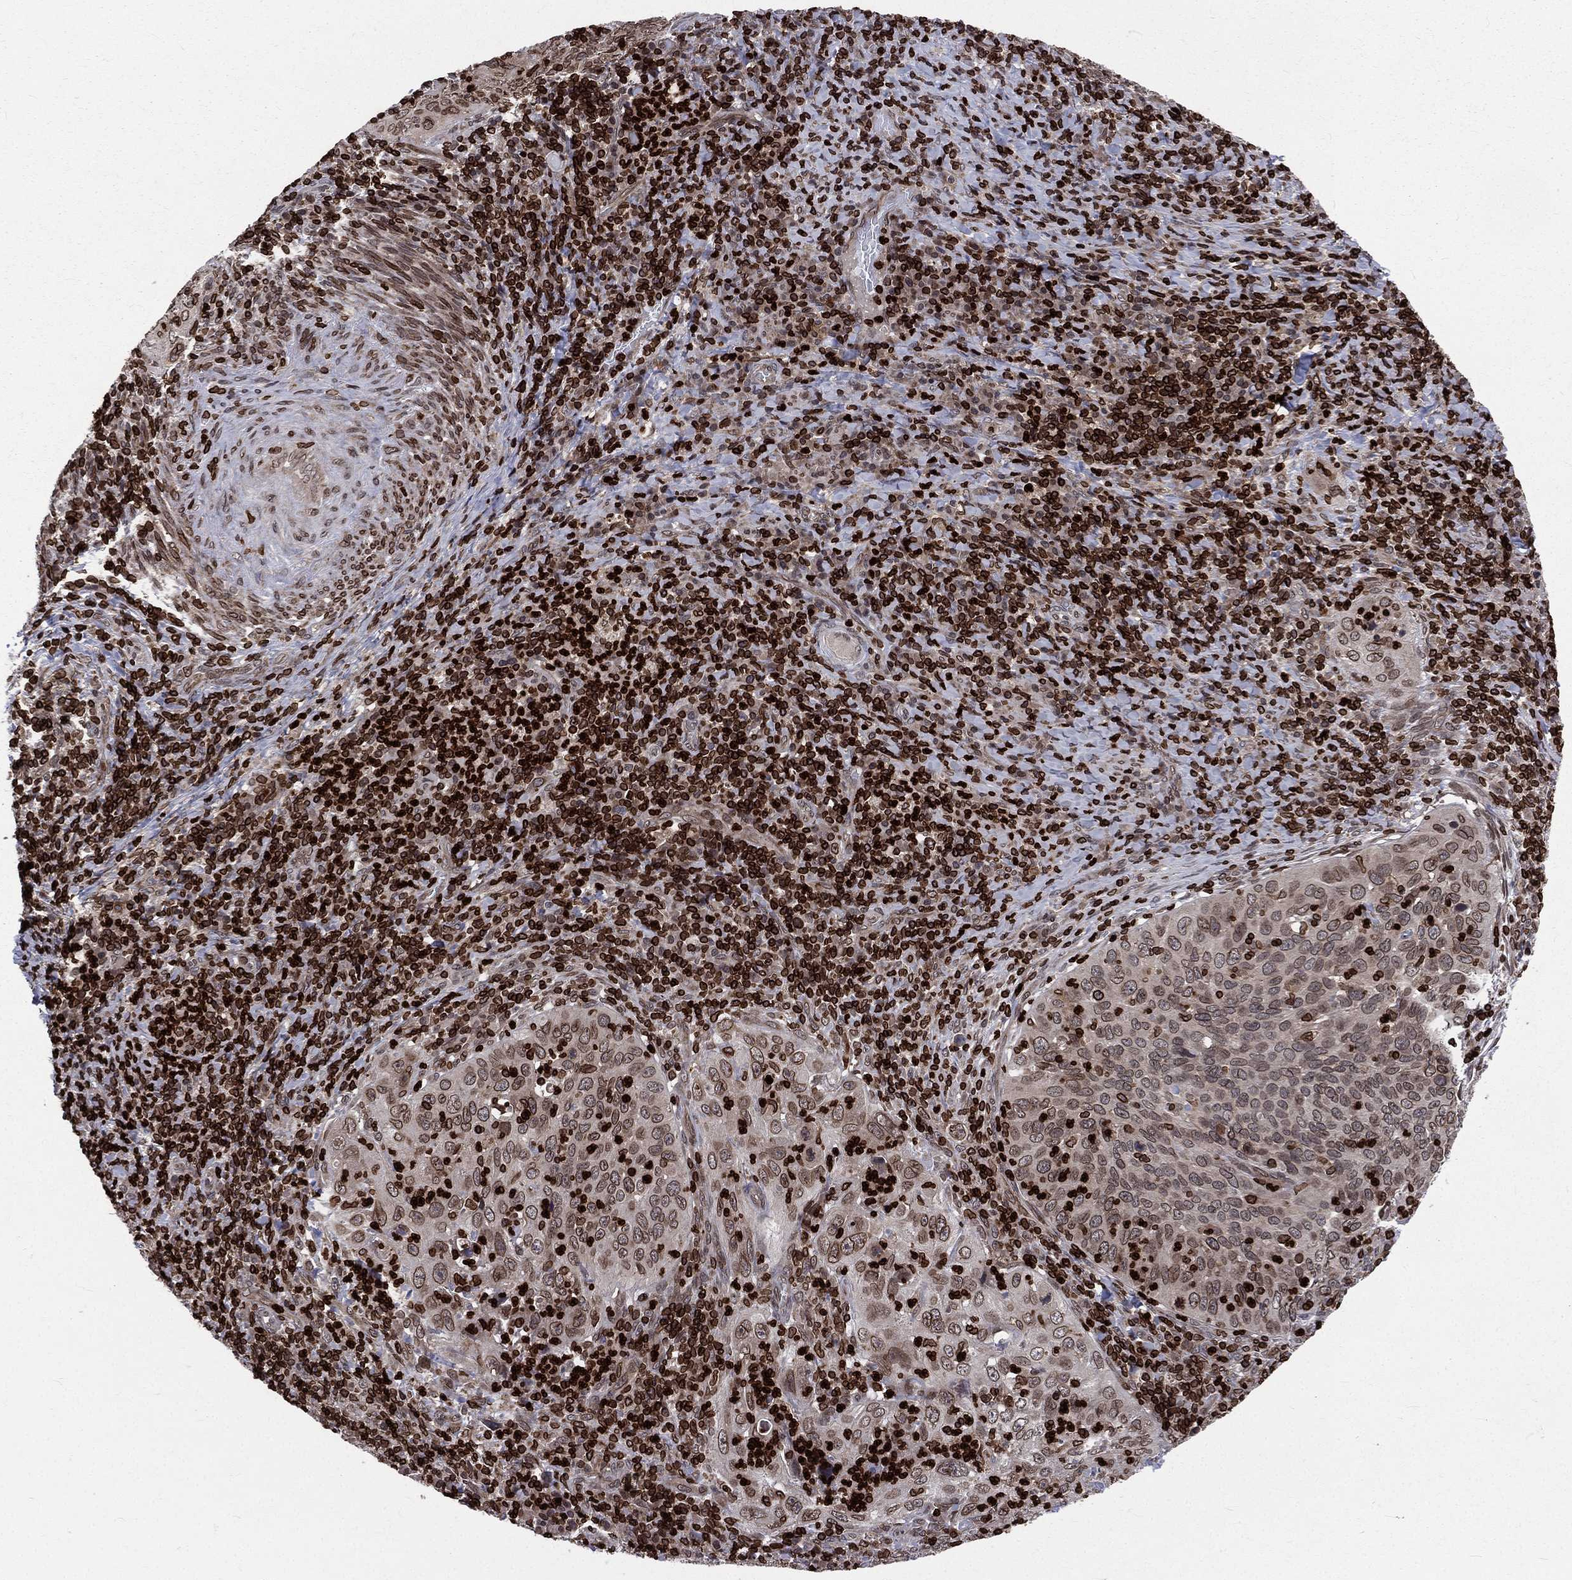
{"staining": {"intensity": "moderate", "quantity": "<25%", "location": "cytoplasmic/membranous,nuclear"}, "tissue": "cervical cancer", "cell_type": "Tumor cells", "image_type": "cancer", "snomed": [{"axis": "morphology", "description": "Squamous cell carcinoma, NOS"}, {"axis": "topography", "description": "Cervix"}], "caption": "Cervical squamous cell carcinoma stained with a protein marker reveals moderate staining in tumor cells.", "gene": "LBR", "patient": {"sex": "female", "age": 26}}